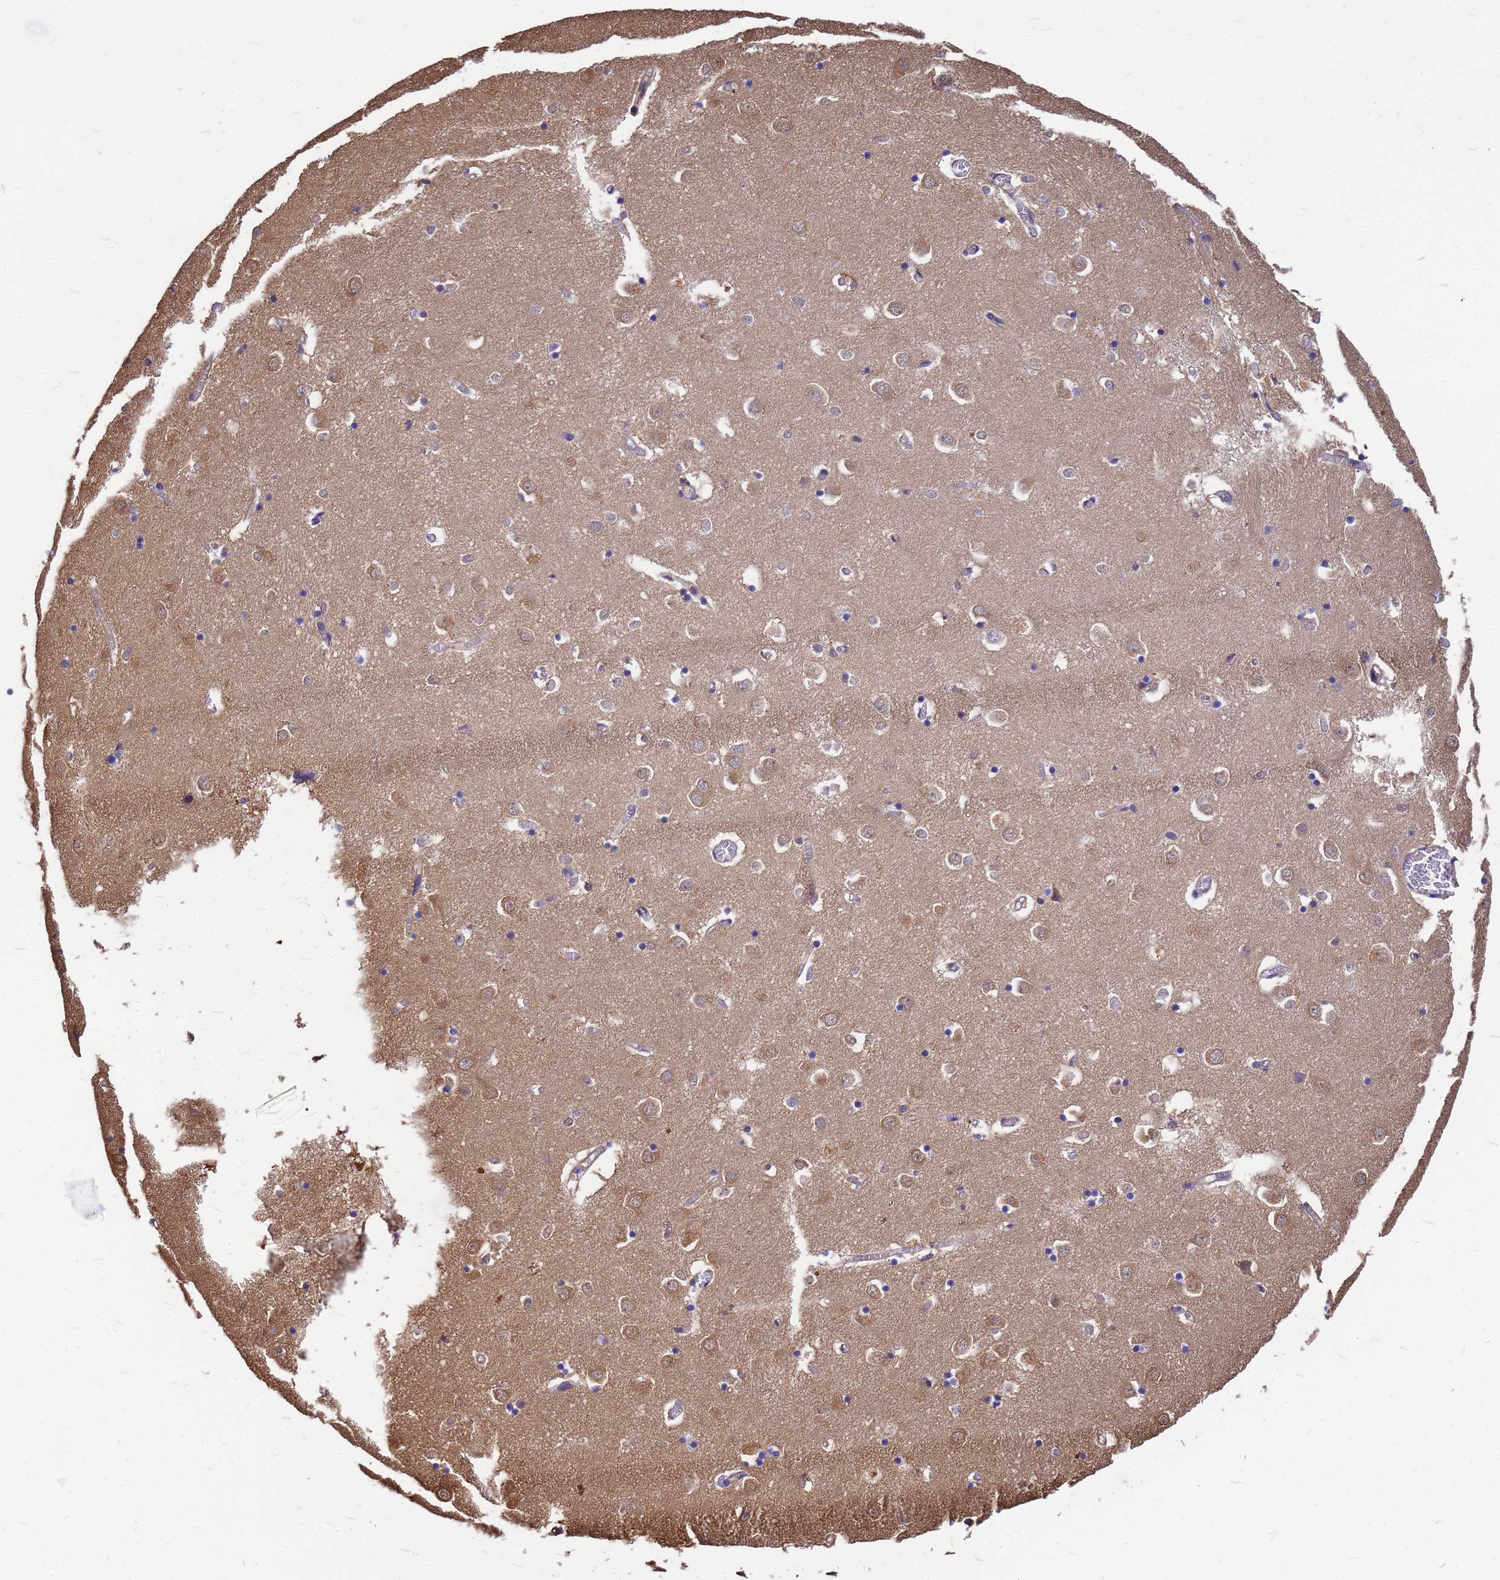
{"staining": {"intensity": "negative", "quantity": "none", "location": "none"}, "tissue": "caudate", "cell_type": "Glial cells", "image_type": "normal", "snomed": [{"axis": "morphology", "description": "Normal tissue, NOS"}, {"axis": "topography", "description": "Lateral ventricle wall"}], "caption": "This micrograph is of unremarkable caudate stained with immunohistochemistry (IHC) to label a protein in brown with the nuclei are counter-stained blue. There is no positivity in glial cells.", "gene": "GID4", "patient": {"sex": "male", "age": 70}}